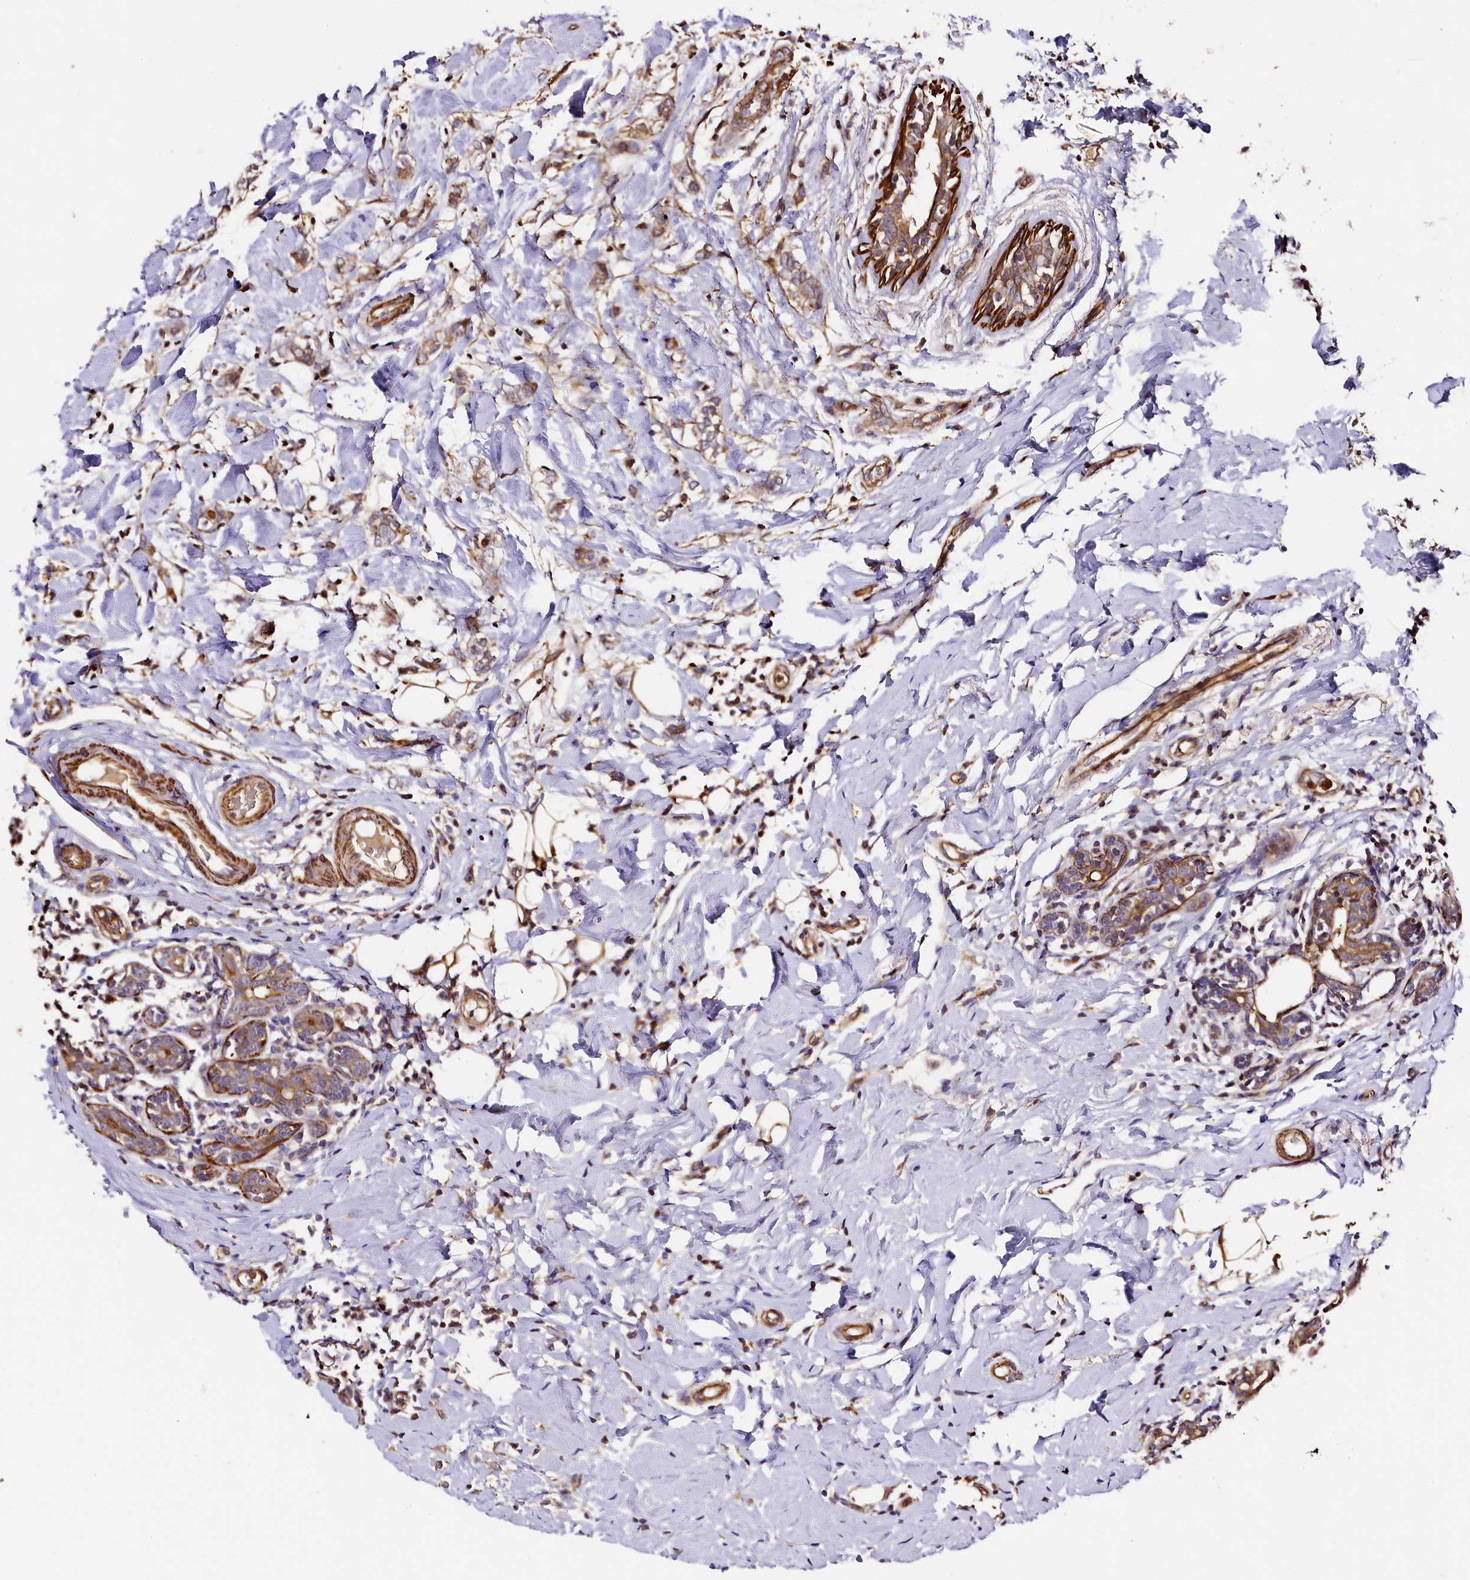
{"staining": {"intensity": "weak", "quantity": "<25%", "location": "cytoplasmic/membranous"}, "tissue": "breast cancer", "cell_type": "Tumor cells", "image_type": "cancer", "snomed": [{"axis": "morphology", "description": "Normal tissue, NOS"}, {"axis": "morphology", "description": "Lobular carcinoma"}, {"axis": "topography", "description": "Breast"}], "caption": "This histopathology image is of breast cancer stained with immunohistochemistry to label a protein in brown with the nuclei are counter-stained blue. There is no expression in tumor cells.", "gene": "RAPSN", "patient": {"sex": "female", "age": 47}}